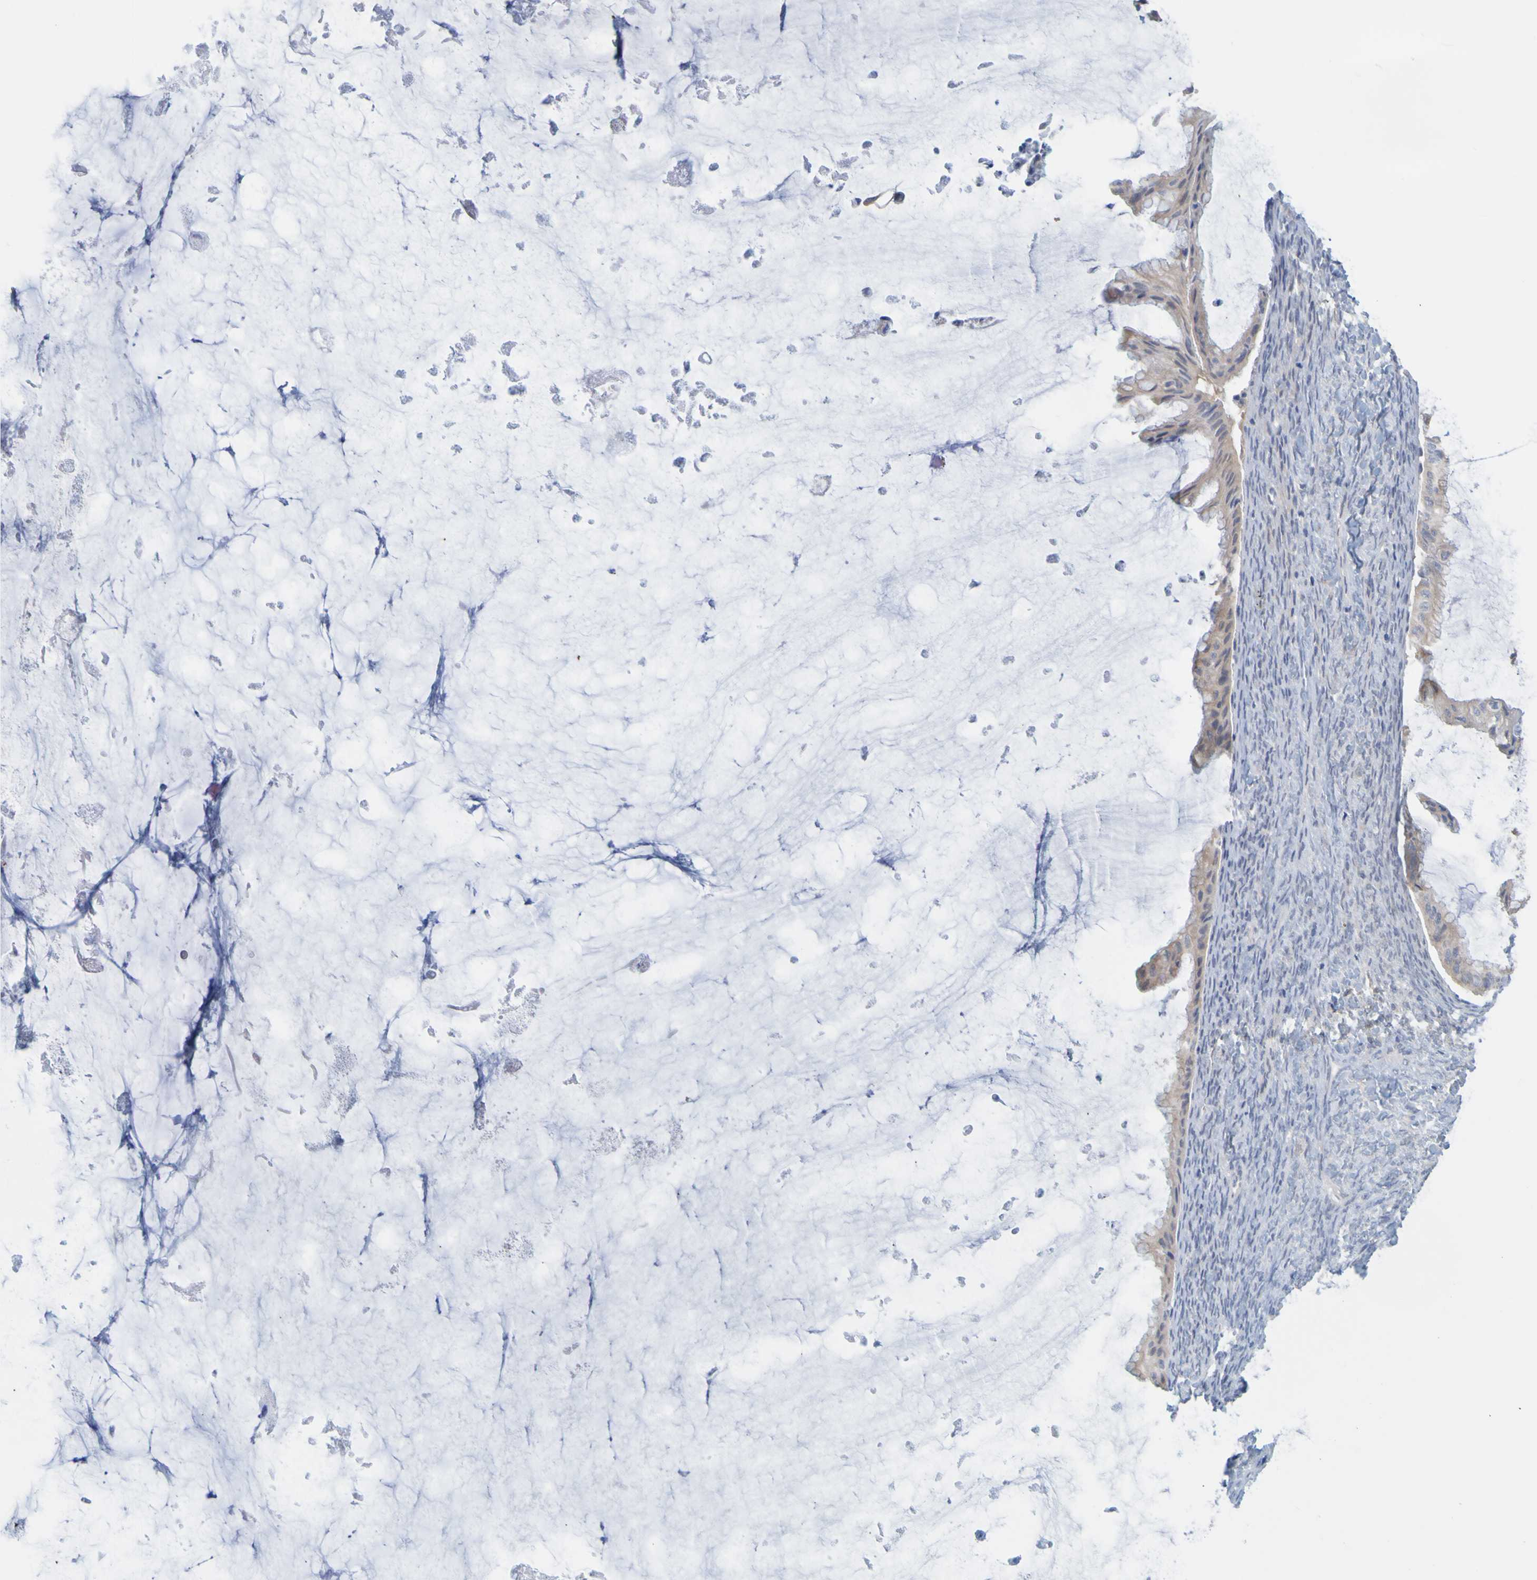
{"staining": {"intensity": "weak", "quantity": "25%-75%", "location": "cytoplasmic/membranous"}, "tissue": "ovarian cancer", "cell_type": "Tumor cells", "image_type": "cancer", "snomed": [{"axis": "morphology", "description": "Cystadenocarcinoma, mucinous, NOS"}, {"axis": "topography", "description": "Ovary"}], "caption": "IHC staining of ovarian cancer (mucinous cystadenocarcinoma), which displays low levels of weak cytoplasmic/membranous expression in about 25%-75% of tumor cells indicating weak cytoplasmic/membranous protein staining. The staining was performed using DAB (3,3'-diaminobenzidine) (brown) for protein detection and nuclei were counterstained in hematoxylin (blue).", "gene": "ENDOU", "patient": {"sex": "female", "age": 61}}